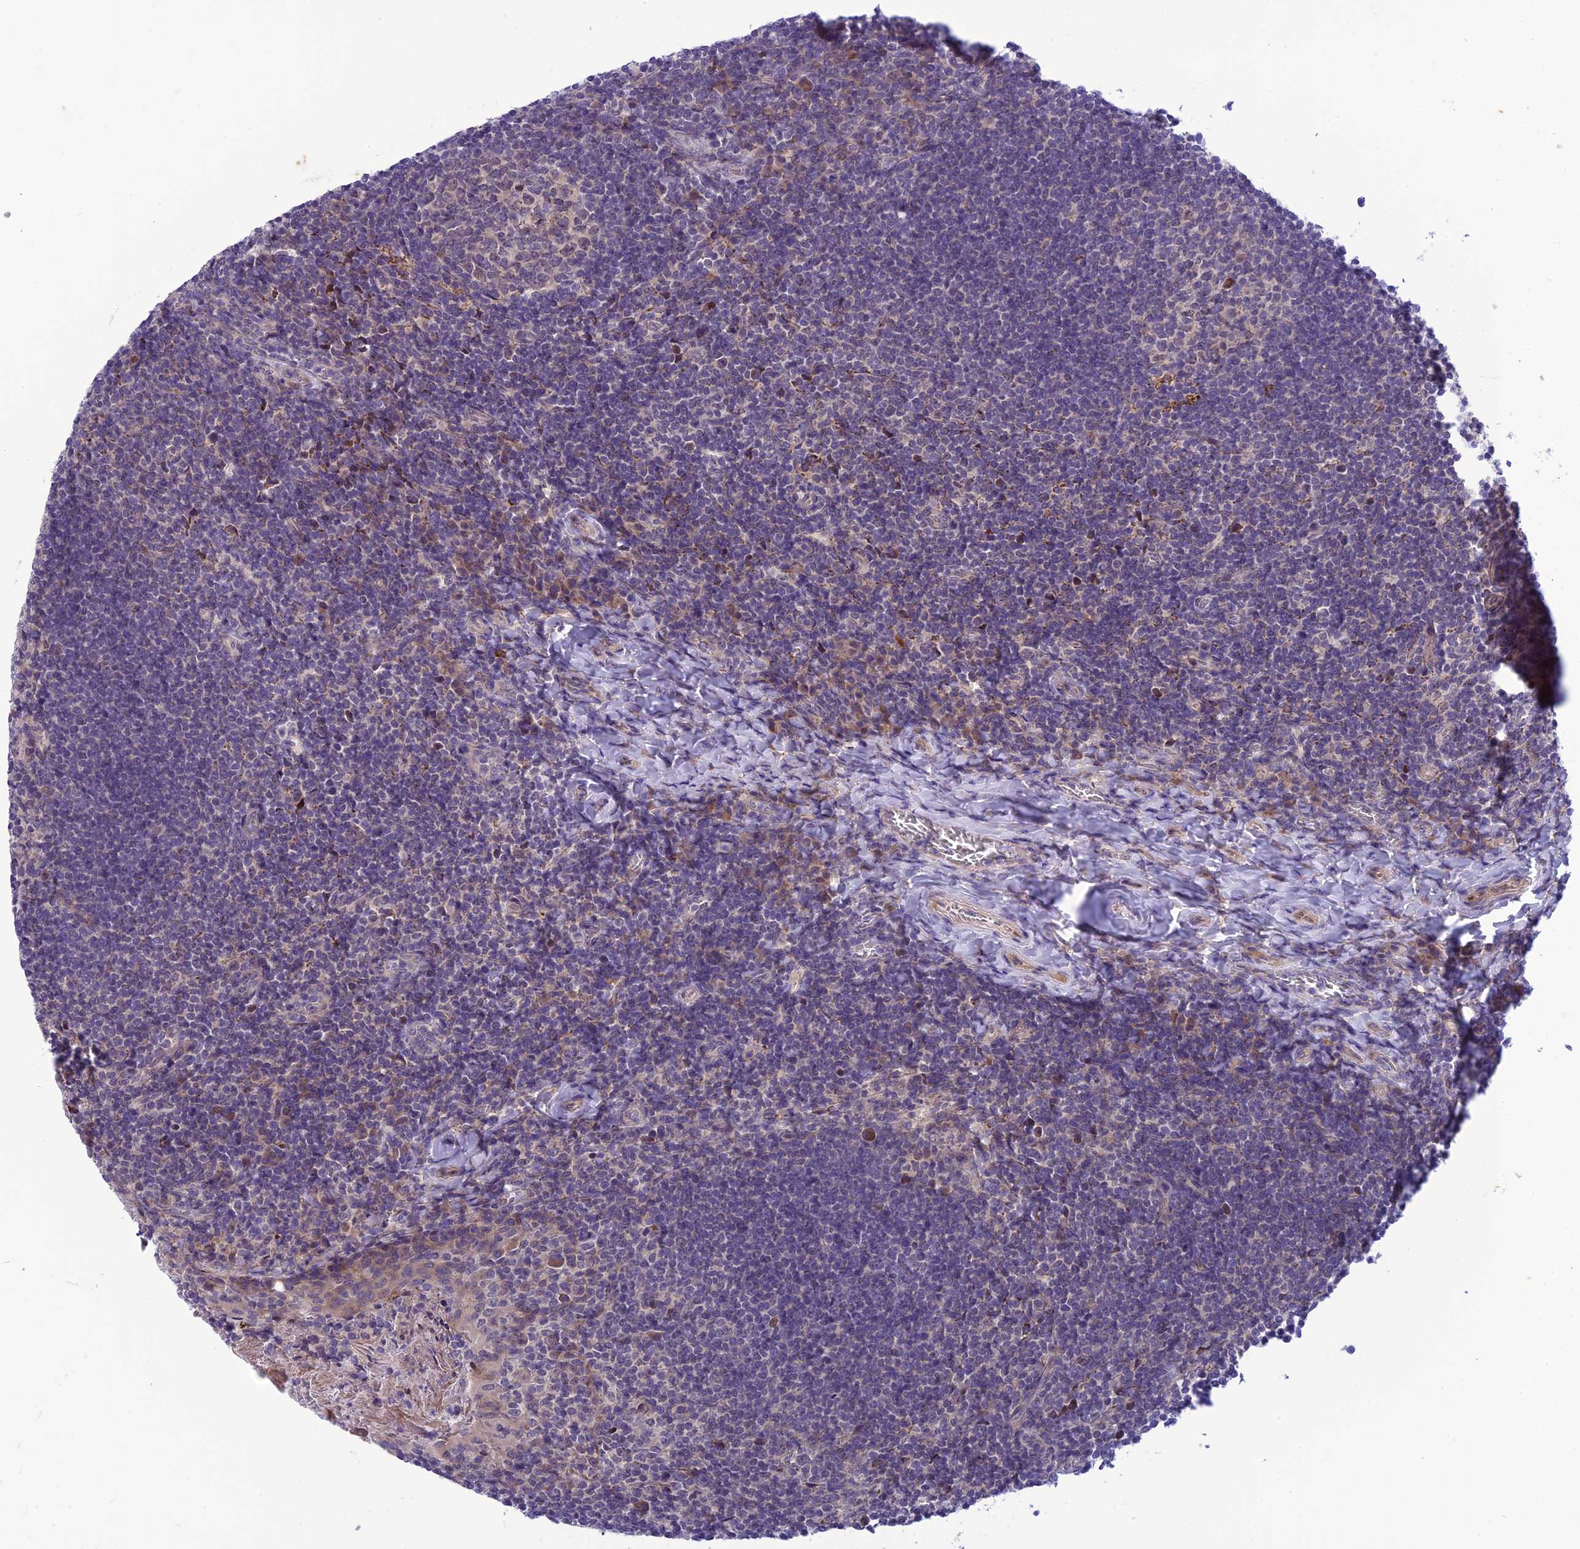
{"staining": {"intensity": "moderate", "quantity": "<25%", "location": "cytoplasmic/membranous"}, "tissue": "tonsil", "cell_type": "Germinal center cells", "image_type": "normal", "snomed": [{"axis": "morphology", "description": "Normal tissue, NOS"}, {"axis": "topography", "description": "Tonsil"}], "caption": "Immunohistochemical staining of normal tonsil demonstrates moderate cytoplasmic/membranous protein expression in approximately <25% of germinal center cells.", "gene": "PSMF1", "patient": {"sex": "female", "age": 10}}